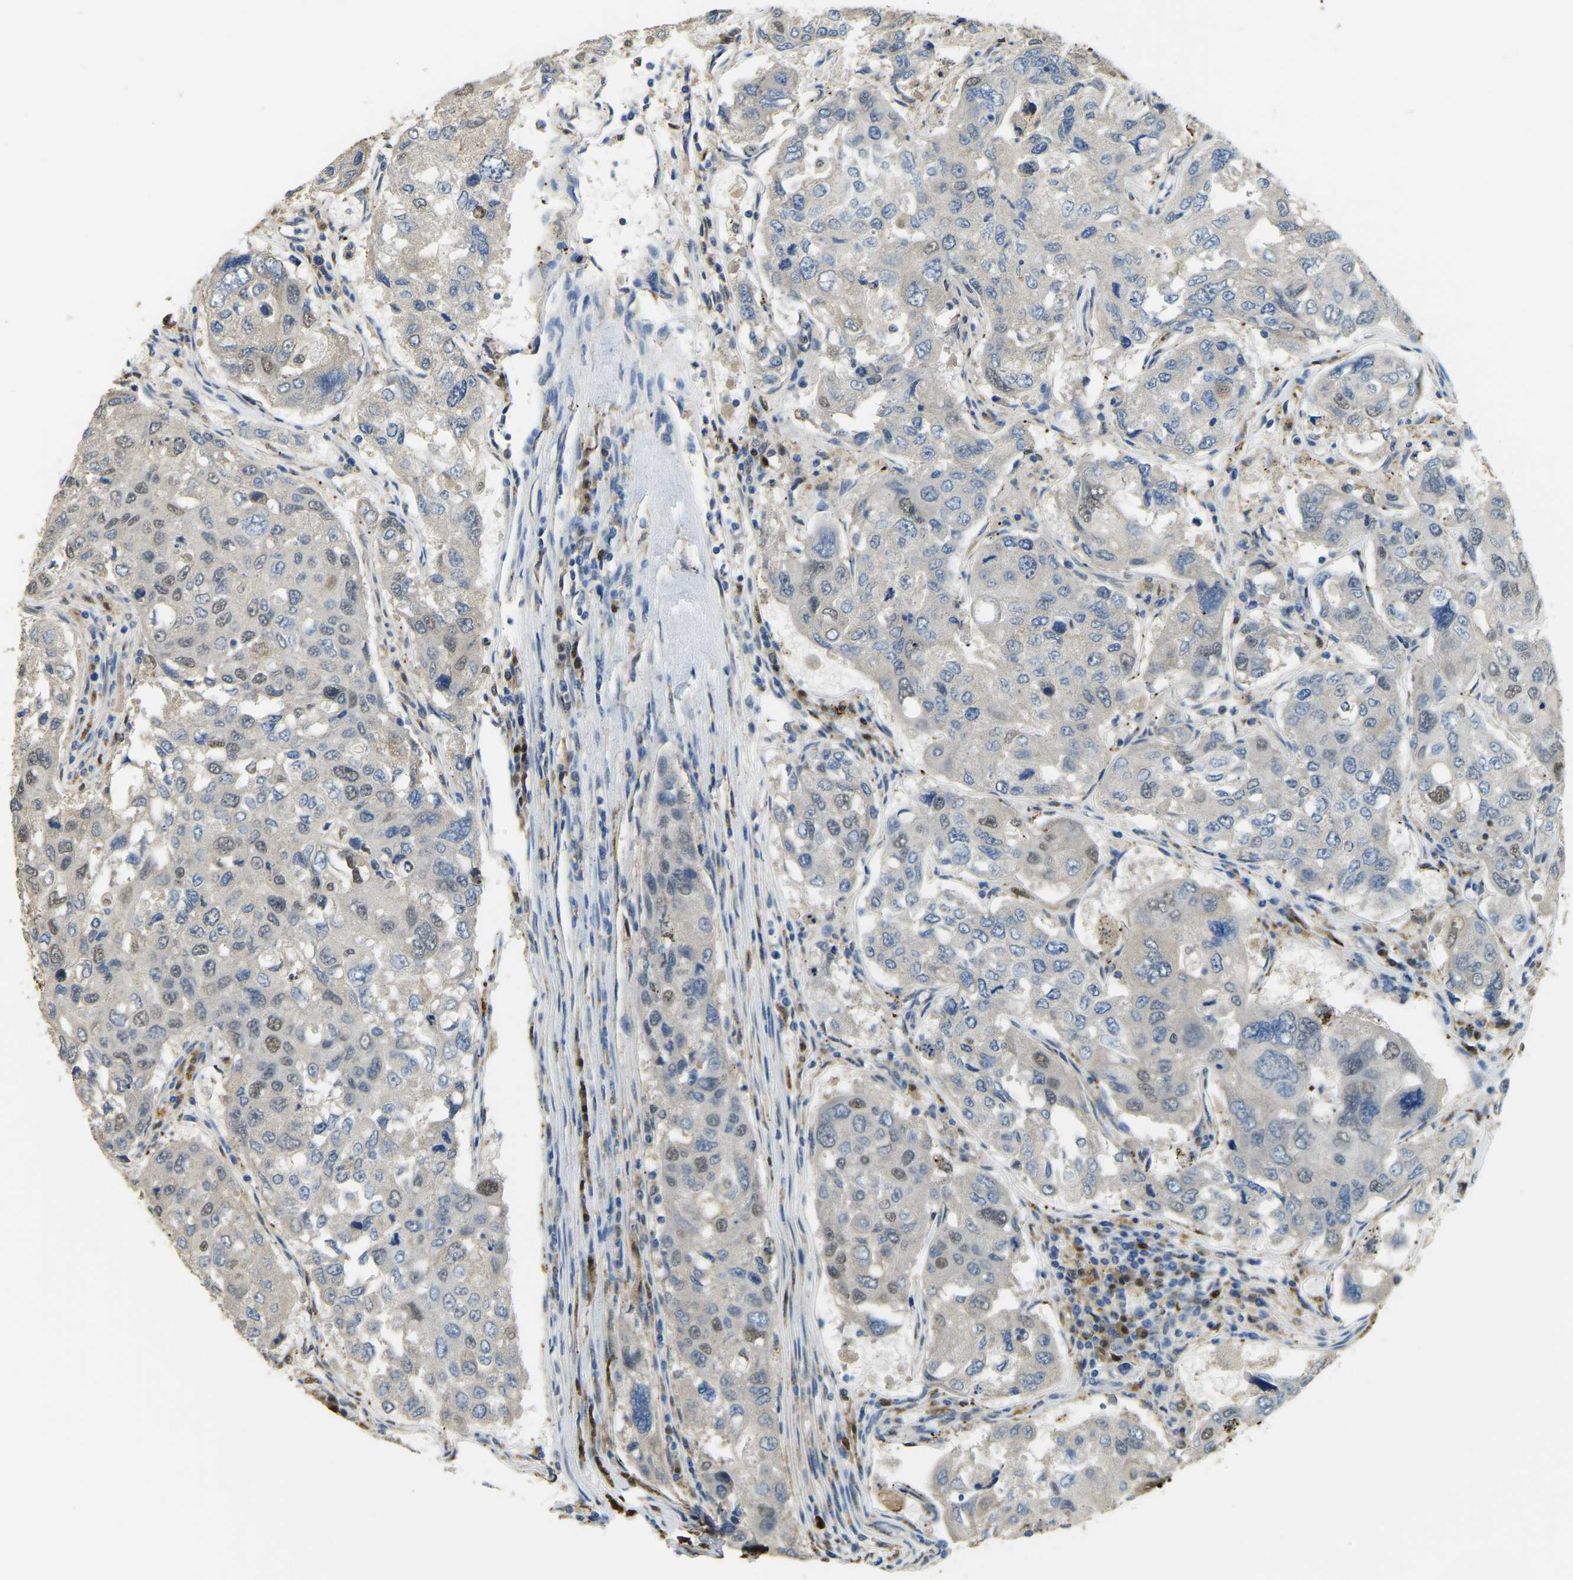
{"staining": {"intensity": "strong", "quantity": "25%-75%", "location": "cytoplasmic/membranous,nuclear"}, "tissue": "urothelial cancer", "cell_type": "Tumor cells", "image_type": "cancer", "snomed": [{"axis": "morphology", "description": "Urothelial carcinoma, High grade"}, {"axis": "topography", "description": "Lymph node"}, {"axis": "topography", "description": "Urinary bladder"}], "caption": "Approximately 25%-75% of tumor cells in urothelial cancer demonstrate strong cytoplasmic/membranous and nuclear protein staining as visualized by brown immunohistochemical staining.", "gene": "NANS", "patient": {"sex": "male", "age": 51}}